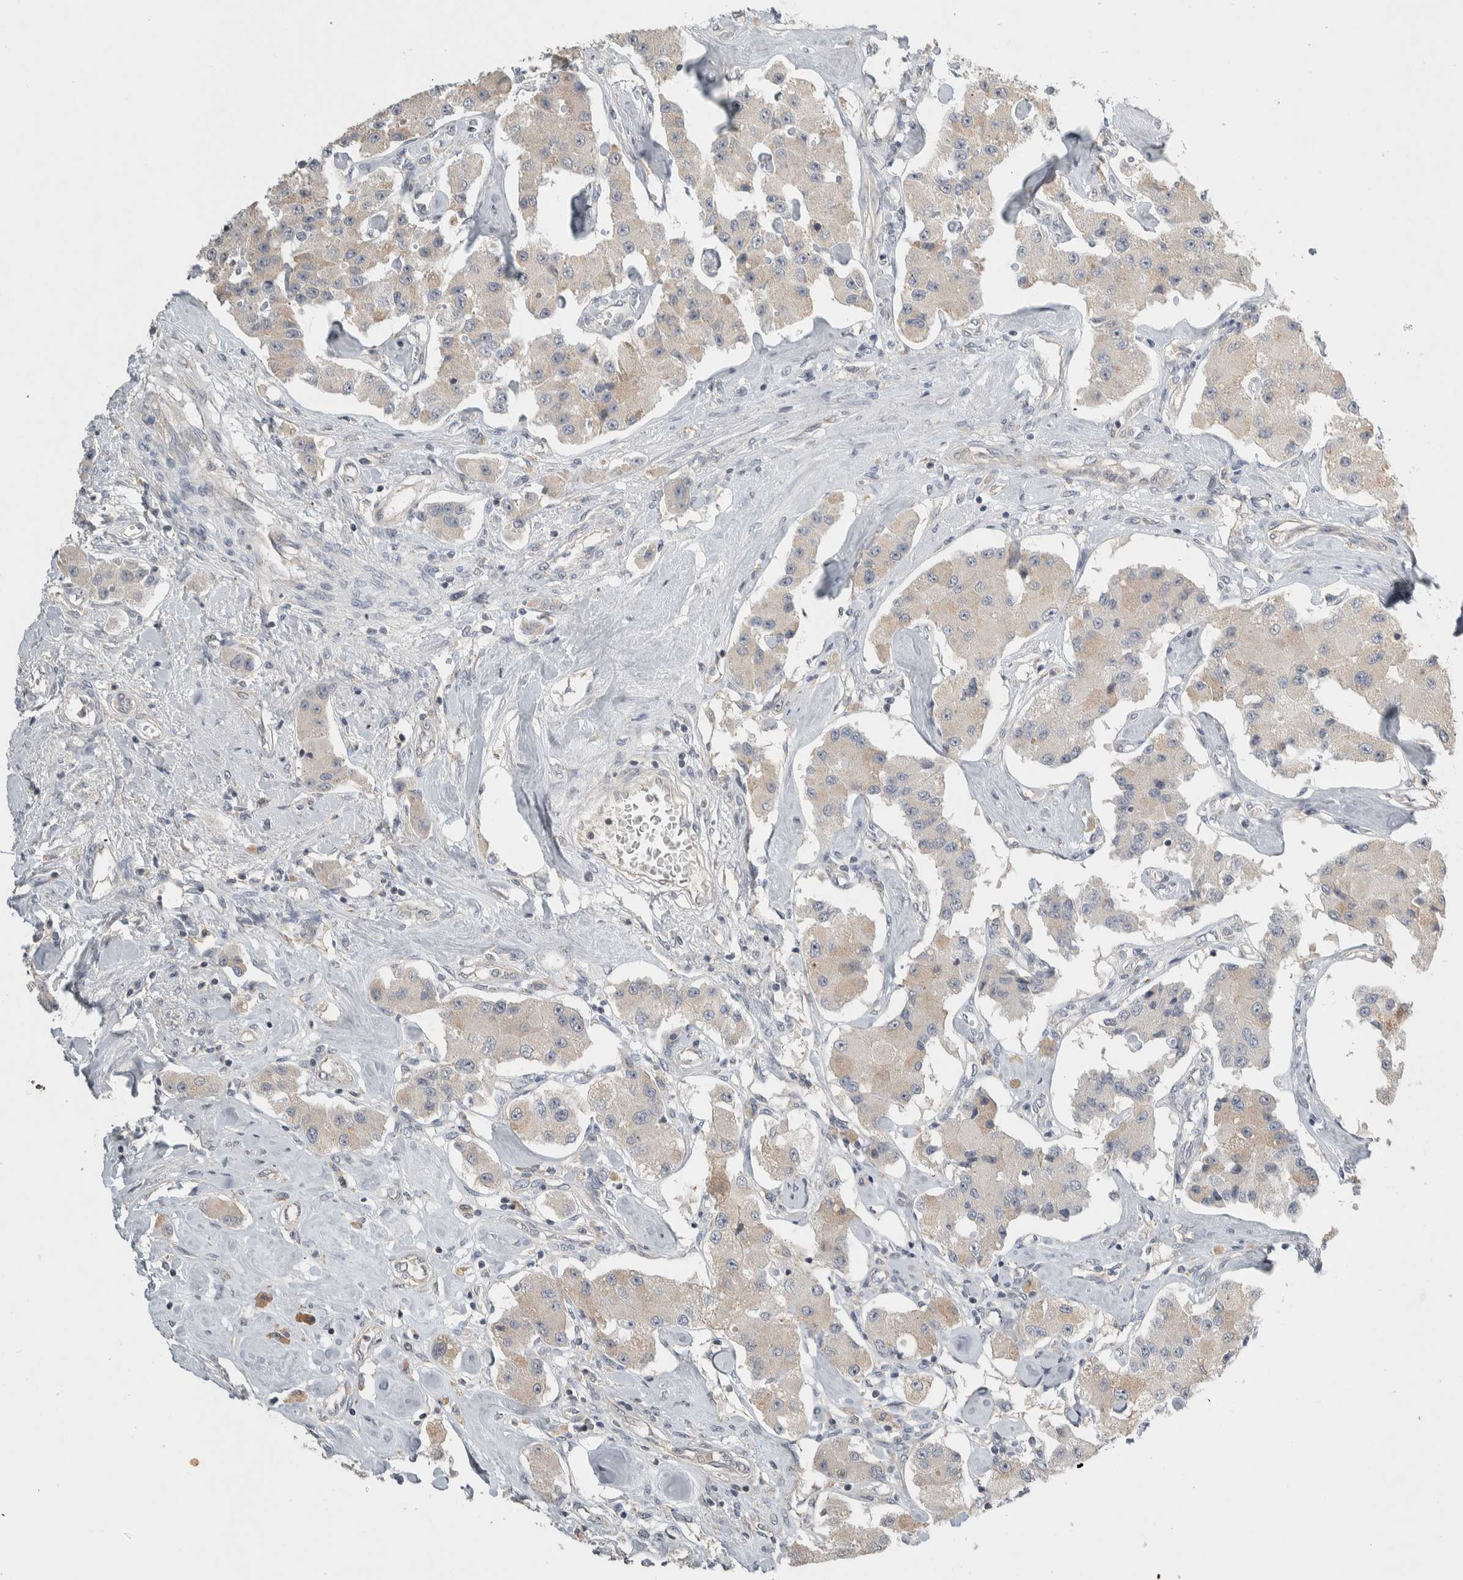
{"staining": {"intensity": "weak", "quantity": "<25%", "location": "cytoplasmic/membranous"}, "tissue": "carcinoid", "cell_type": "Tumor cells", "image_type": "cancer", "snomed": [{"axis": "morphology", "description": "Carcinoid, malignant, NOS"}, {"axis": "topography", "description": "Pancreas"}], "caption": "DAB immunohistochemical staining of carcinoid exhibits no significant staining in tumor cells.", "gene": "EIF3H", "patient": {"sex": "male", "age": 41}}